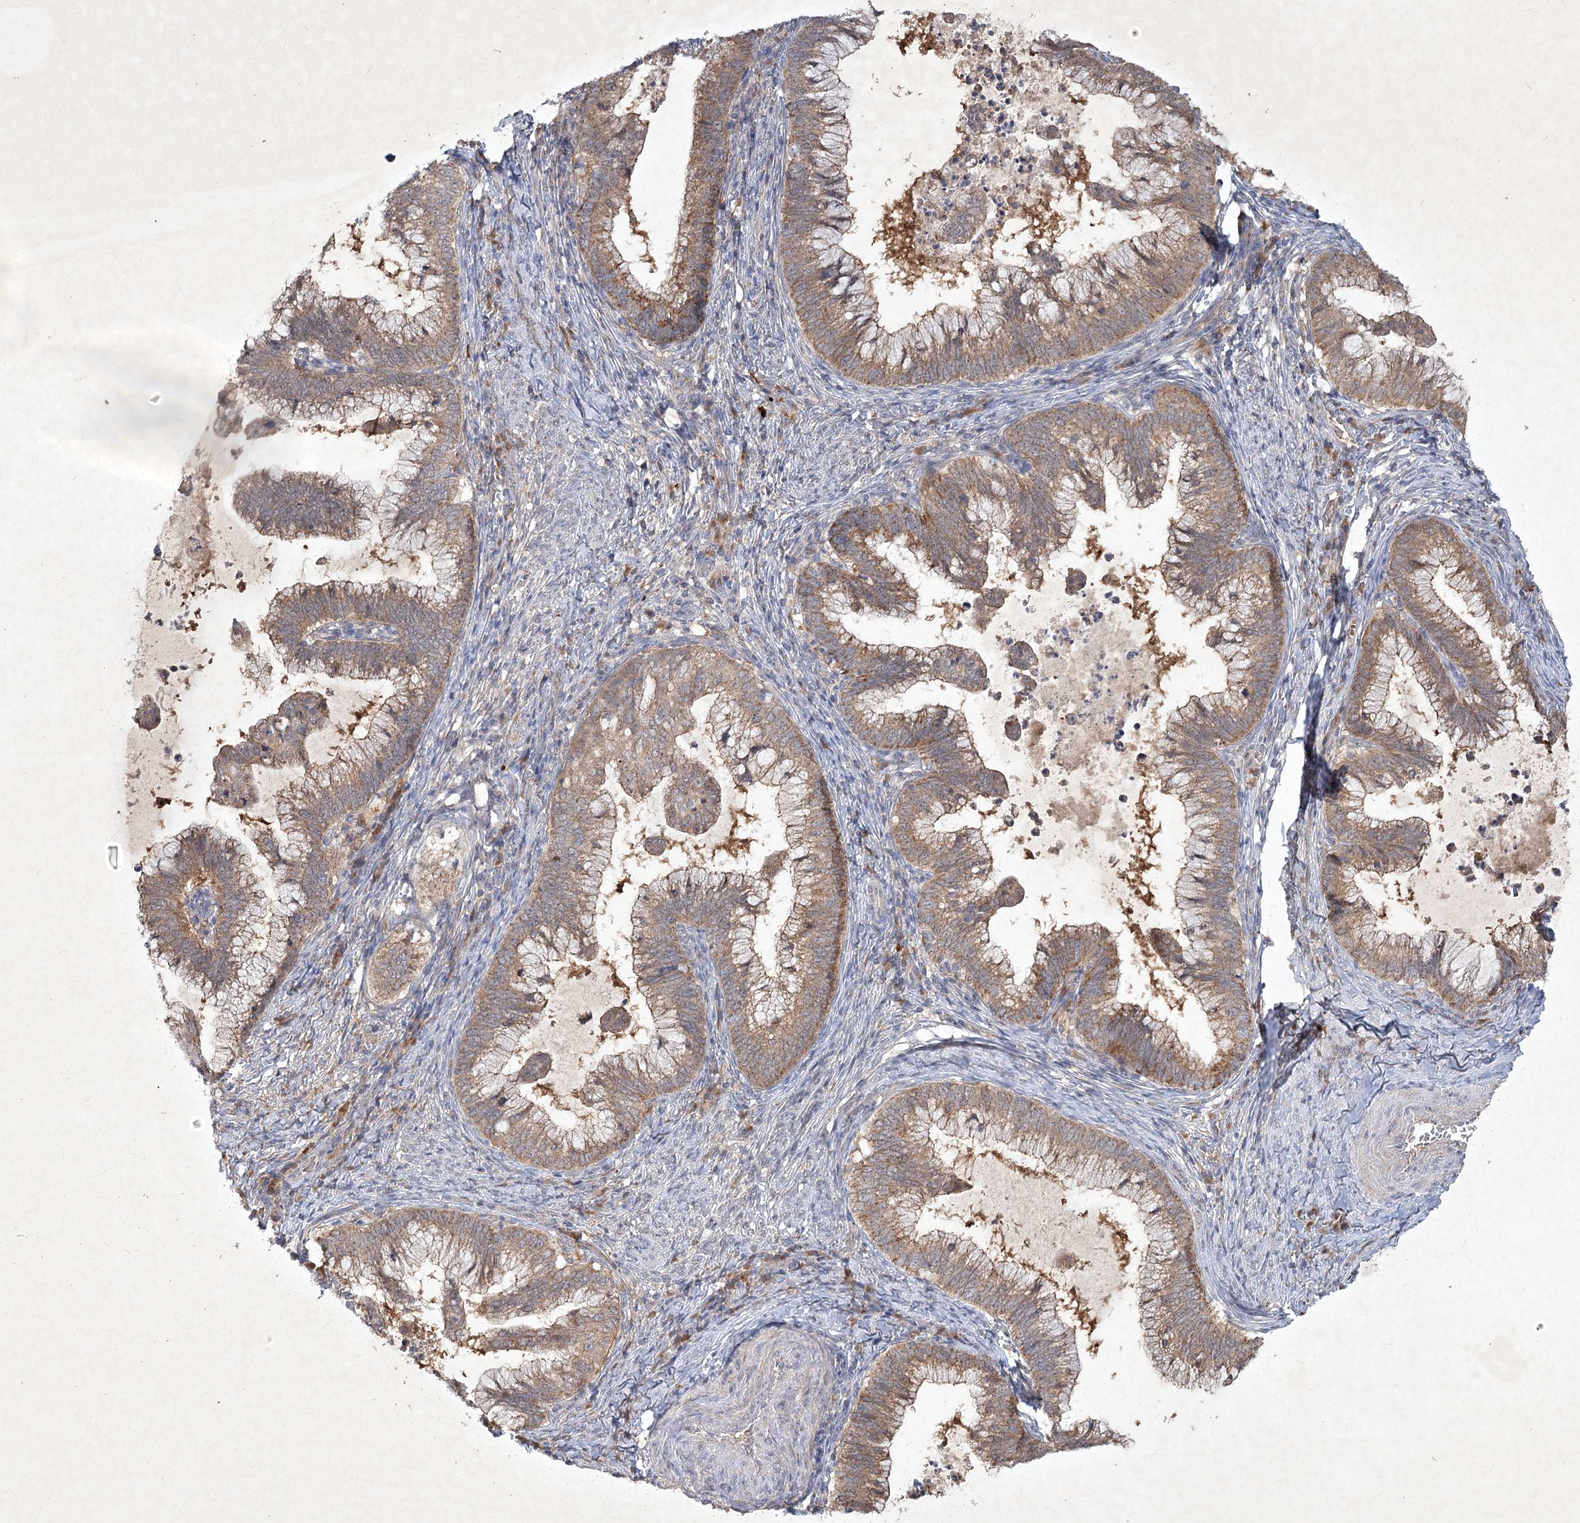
{"staining": {"intensity": "moderate", "quantity": ">75%", "location": "cytoplasmic/membranous"}, "tissue": "cervical cancer", "cell_type": "Tumor cells", "image_type": "cancer", "snomed": [{"axis": "morphology", "description": "Adenocarcinoma, NOS"}, {"axis": "topography", "description": "Cervix"}], "caption": "This image demonstrates immunohistochemistry staining of human adenocarcinoma (cervical), with medium moderate cytoplasmic/membranous staining in approximately >75% of tumor cells.", "gene": "PYROXD2", "patient": {"sex": "female", "age": 36}}